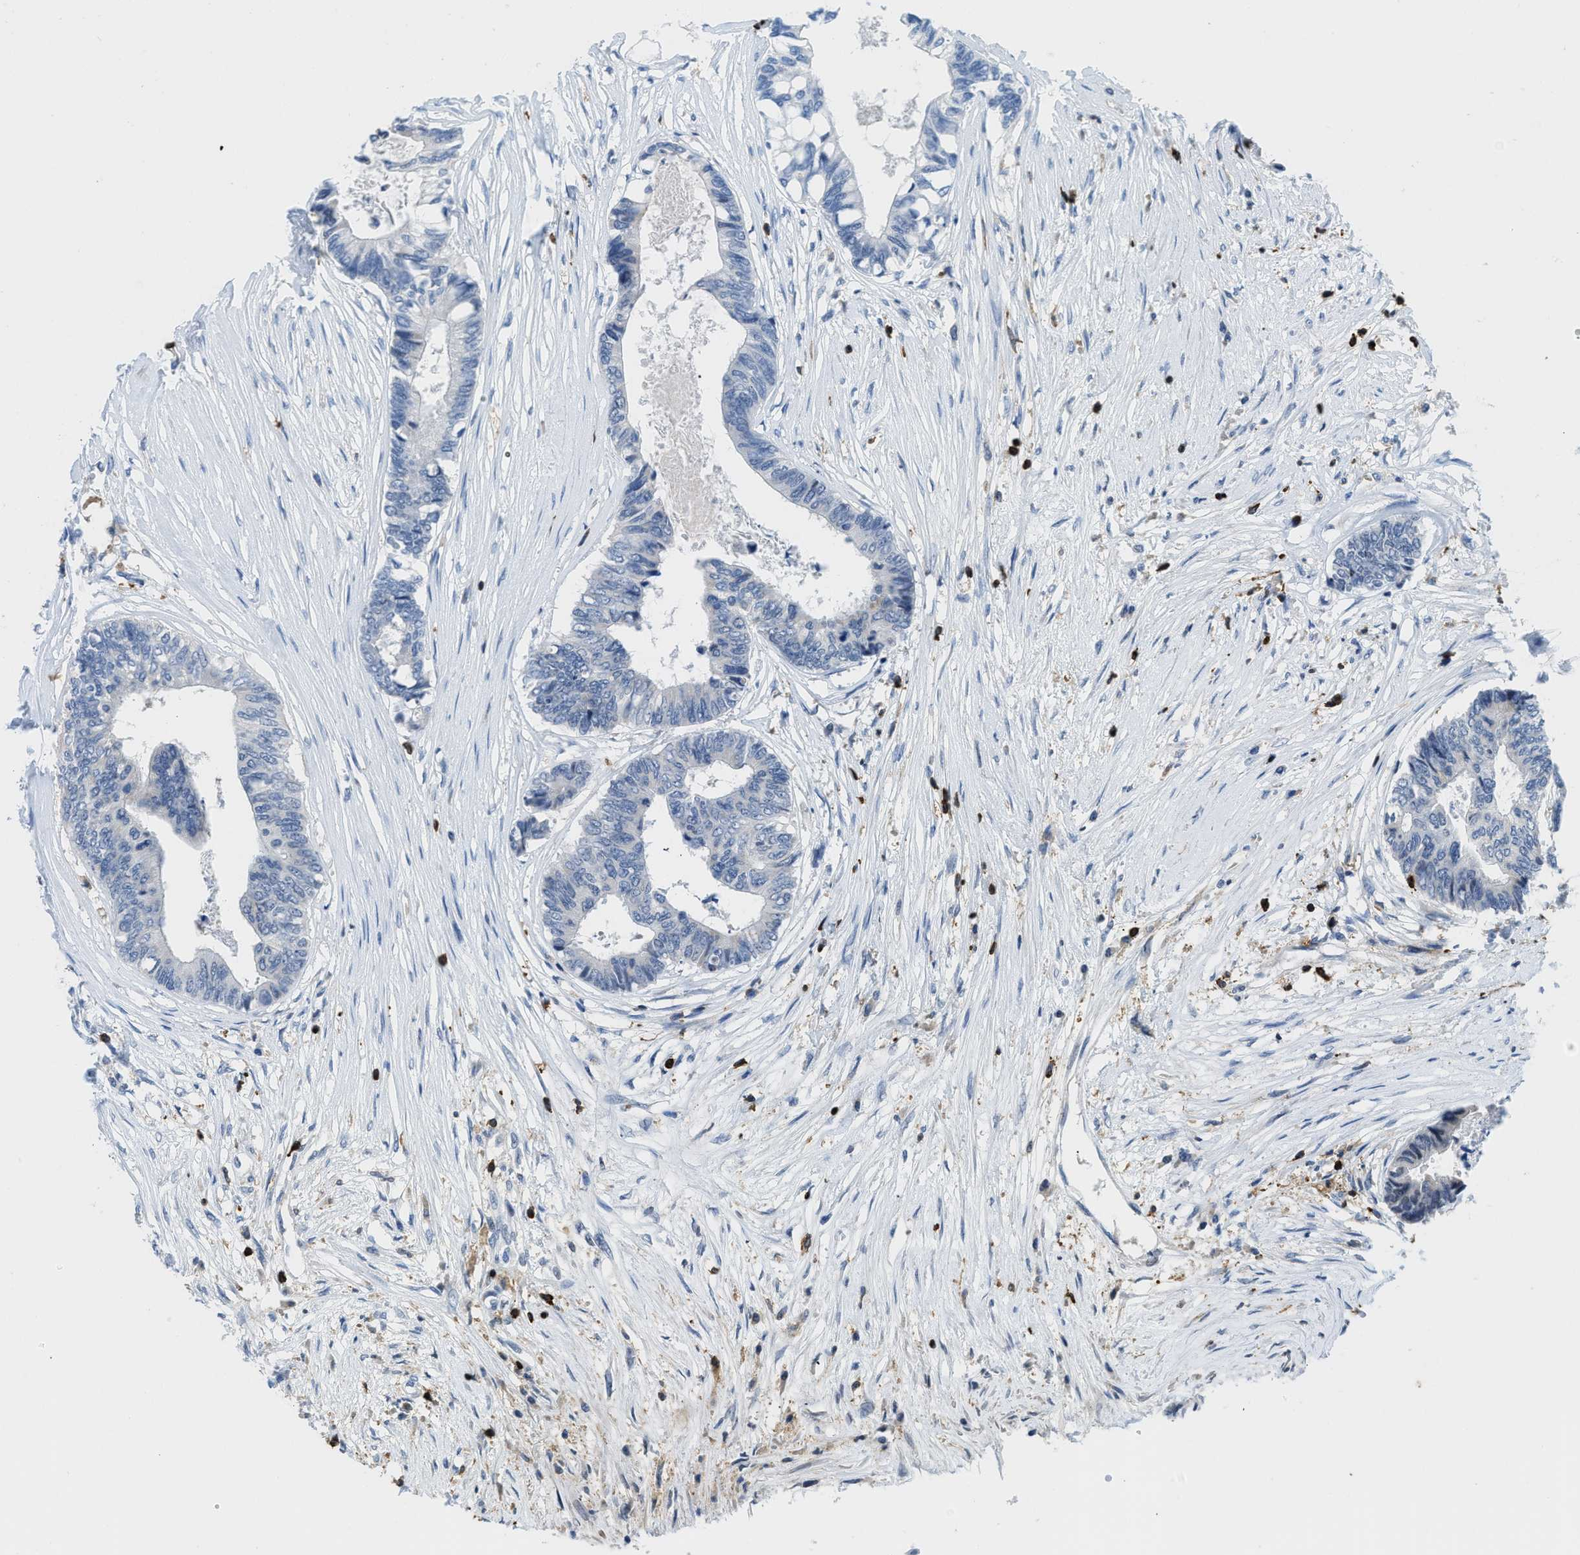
{"staining": {"intensity": "negative", "quantity": "none", "location": "none"}, "tissue": "colorectal cancer", "cell_type": "Tumor cells", "image_type": "cancer", "snomed": [{"axis": "morphology", "description": "Adenocarcinoma, NOS"}, {"axis": "topography", "description": "Rectum"}], "caption": "Tumor cells show no significant expression in adenocarcinoma (colorectal).", "gene": "FAM151A", "patient": {"sex": "male", "age": 63}}